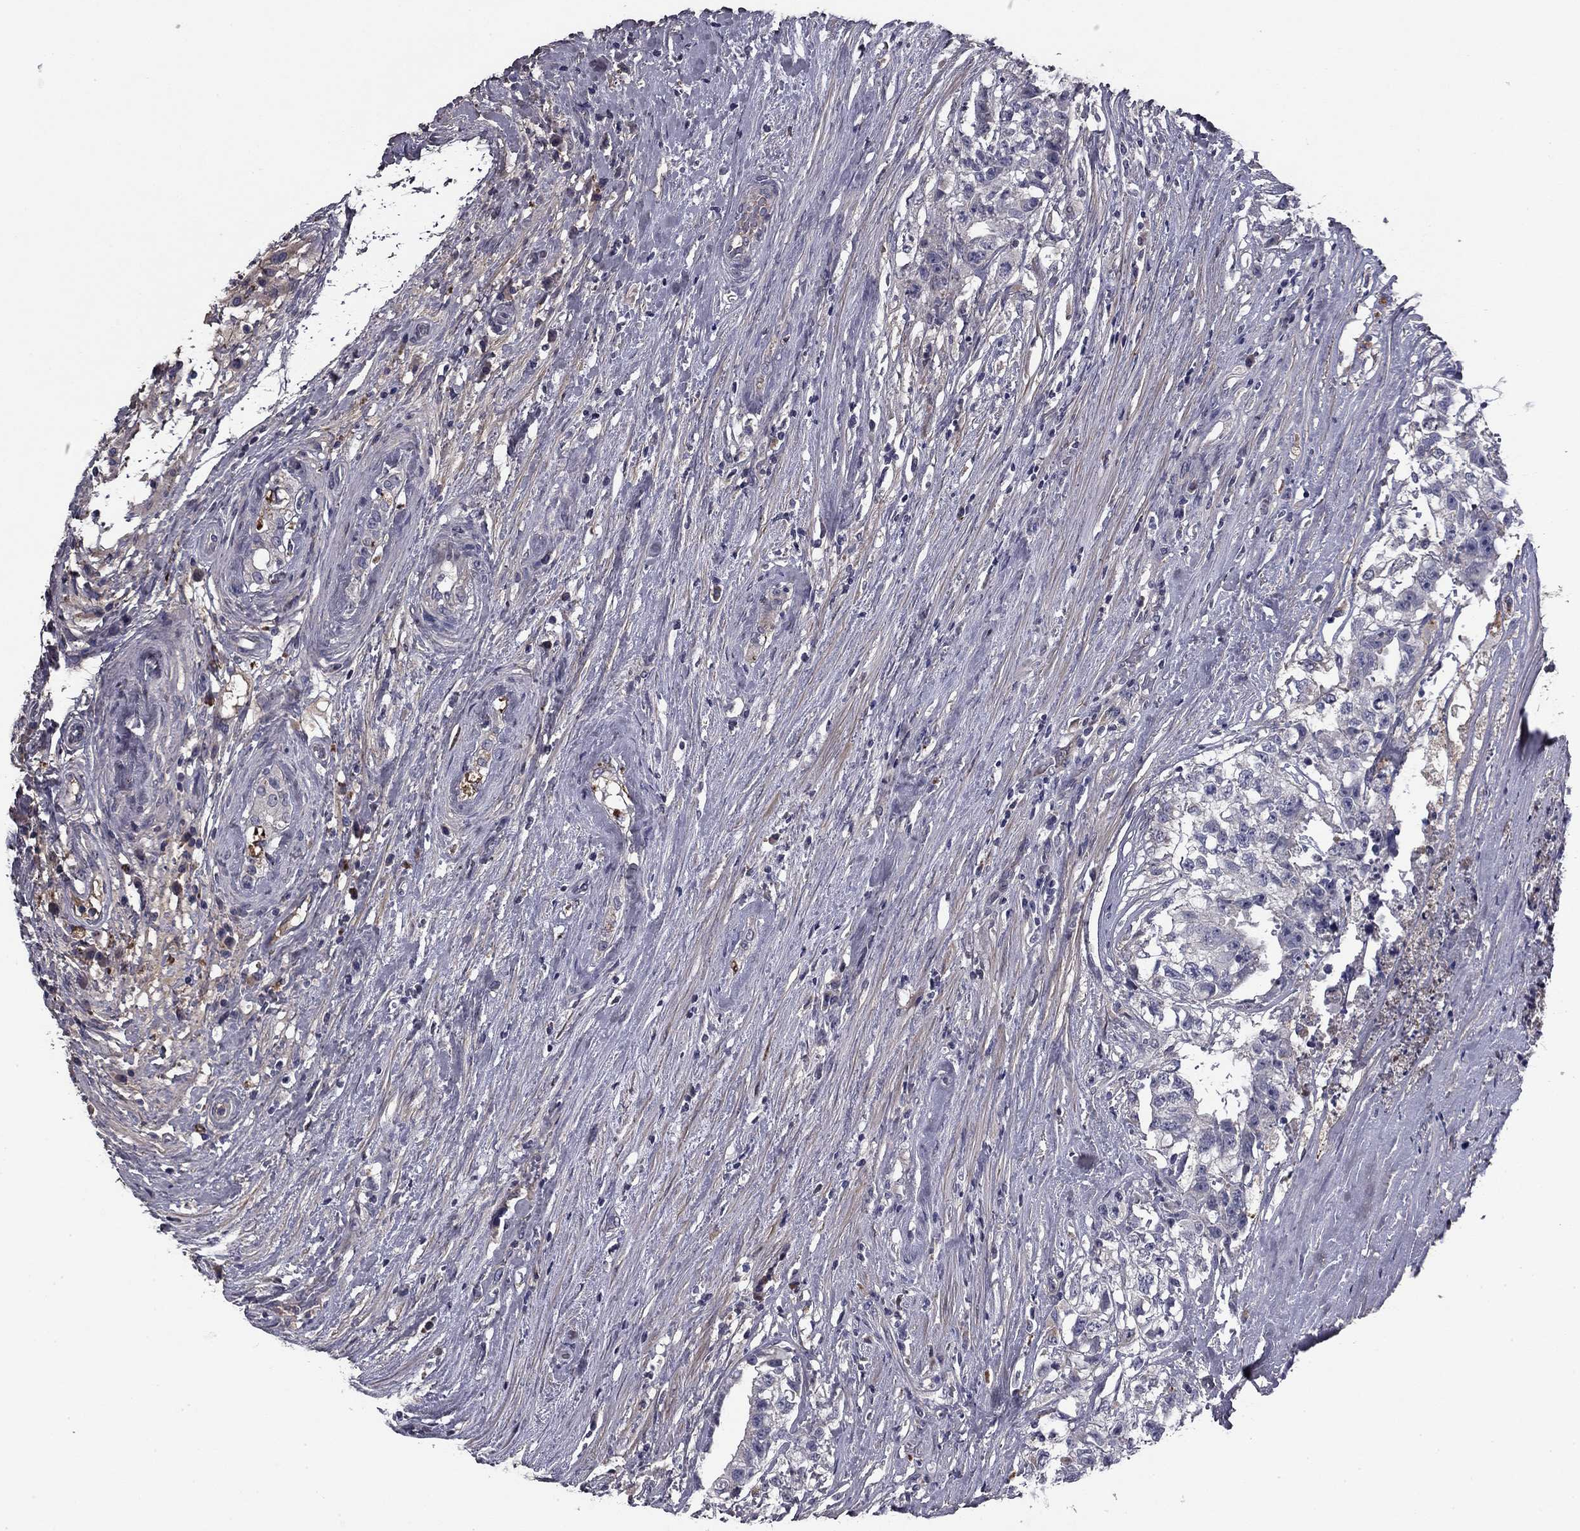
{"staining": {"intensity": "negative", "quantity": "none", "location": "none"}, "tissue": "testis cancer", "cell_type": "Tumor cells", "image_type": "cancer", "snomed": [{"axis": "morphology", "description": "Seminoma, NOS"}, {"axis": "morphology", "description": "Carcinoma, Embryonal, NOS"}, {"axis": "topography", "description": "Testis"}], "caption": "Immunohistochemistry (IHC) photomicrograph of neoplastic tissue: human testis cancer stained with DAB shows no significant protein expression in tumor cells.", "gene": "COL2A1", "patient": {"sex": "male", "age": 41}}